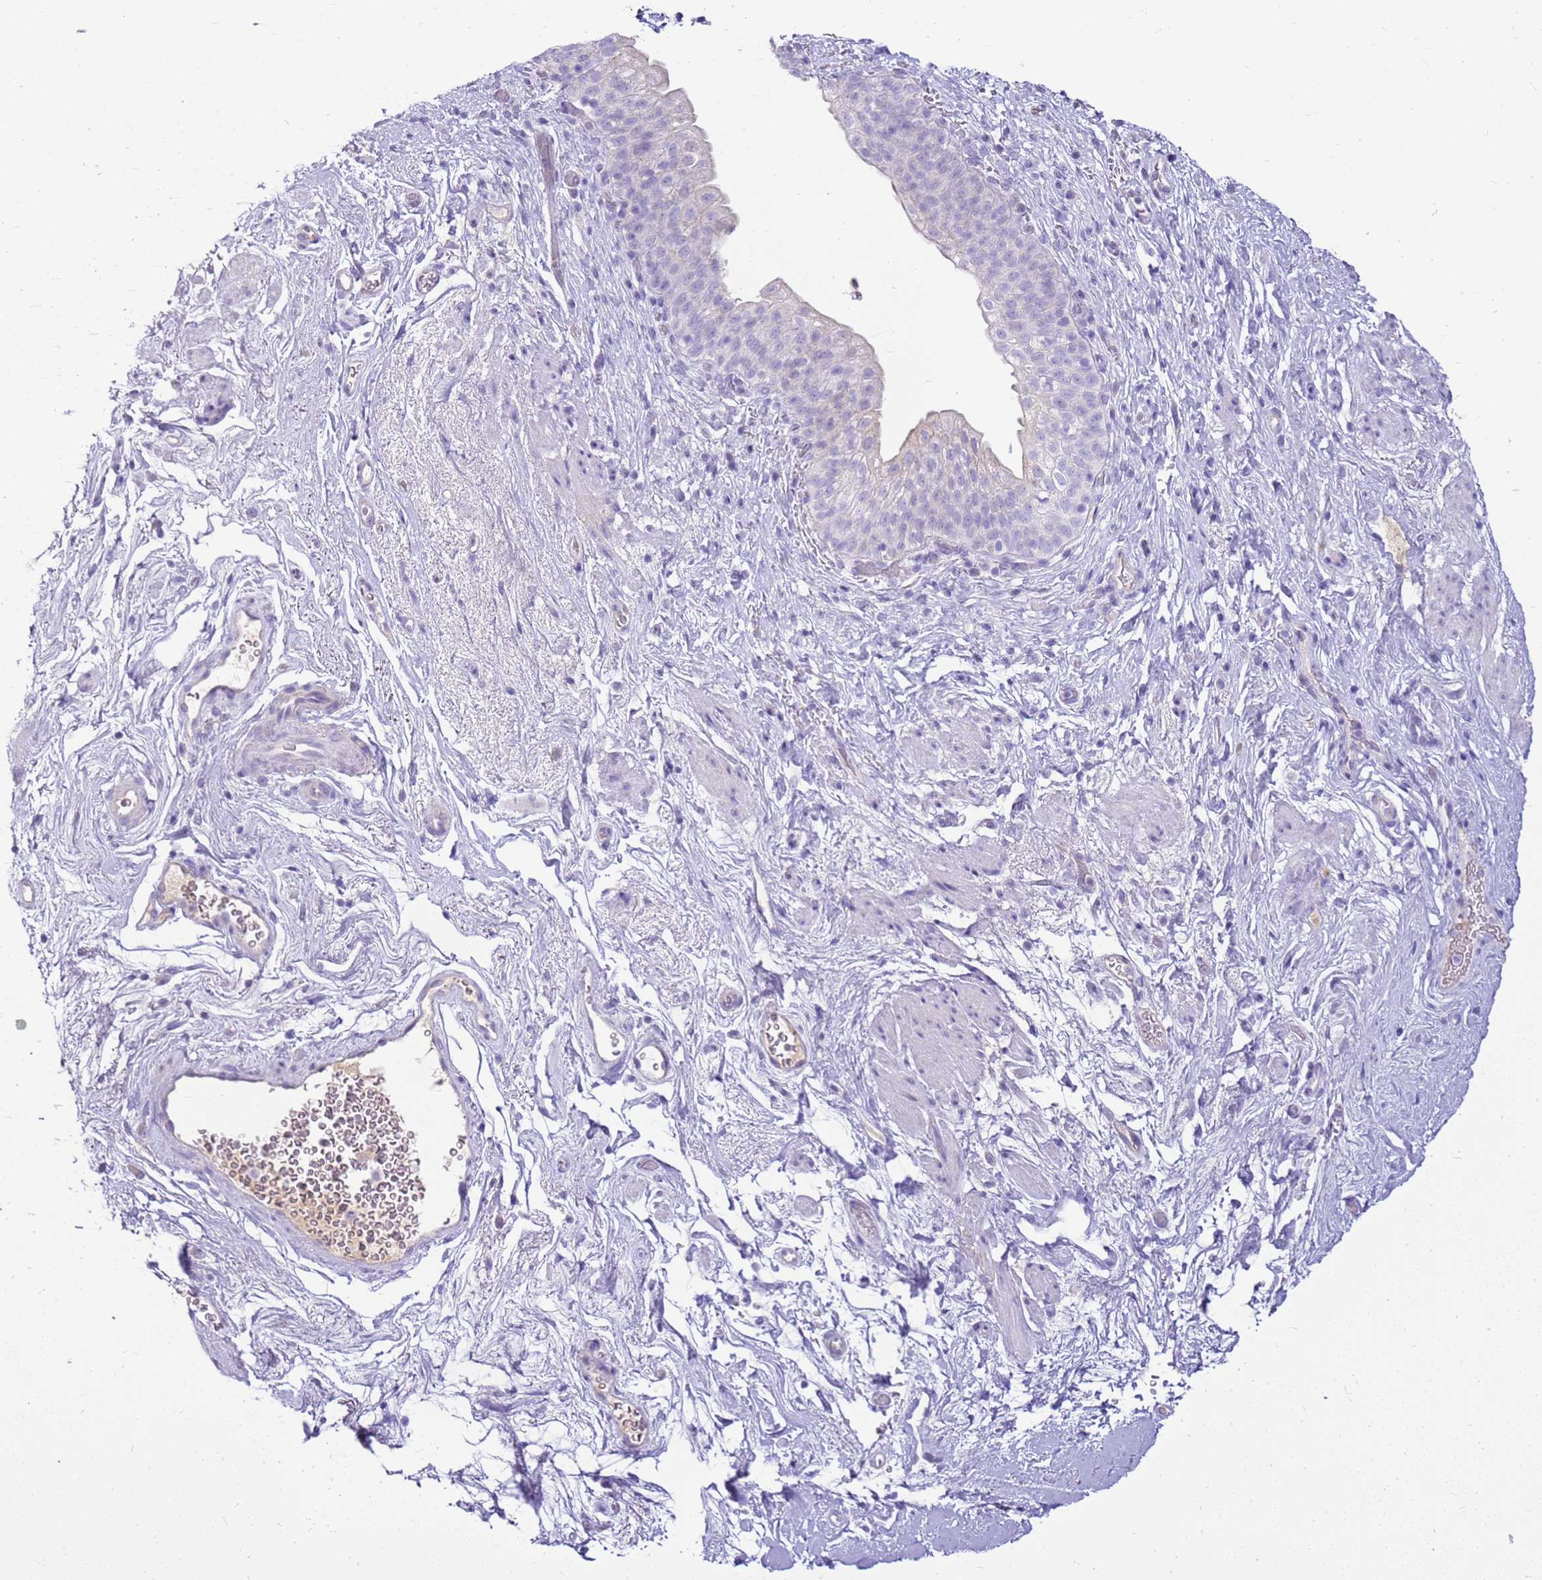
{"staining": {"intensity": "negative", "quantity": "none", "location": "none"}, "tissue": "smooth muscle", "cell_type": "Smooth muscle cells", "image_type": "normal", "snomed": [{"axis": "morphology", "description": "Normal tissue, NOS"}, {"axis": "topography", "description": "Smooth muscle"}, {"axis": "topography", "description": "Peripheral nerve tissue"}], "caption": "DAB immunohistochemical staining of unremarkable smooth muscle displays no significant expression in smooth muscle cells.", "gene": "FABP2", "patient": {"sex": "male", "age": 69}}